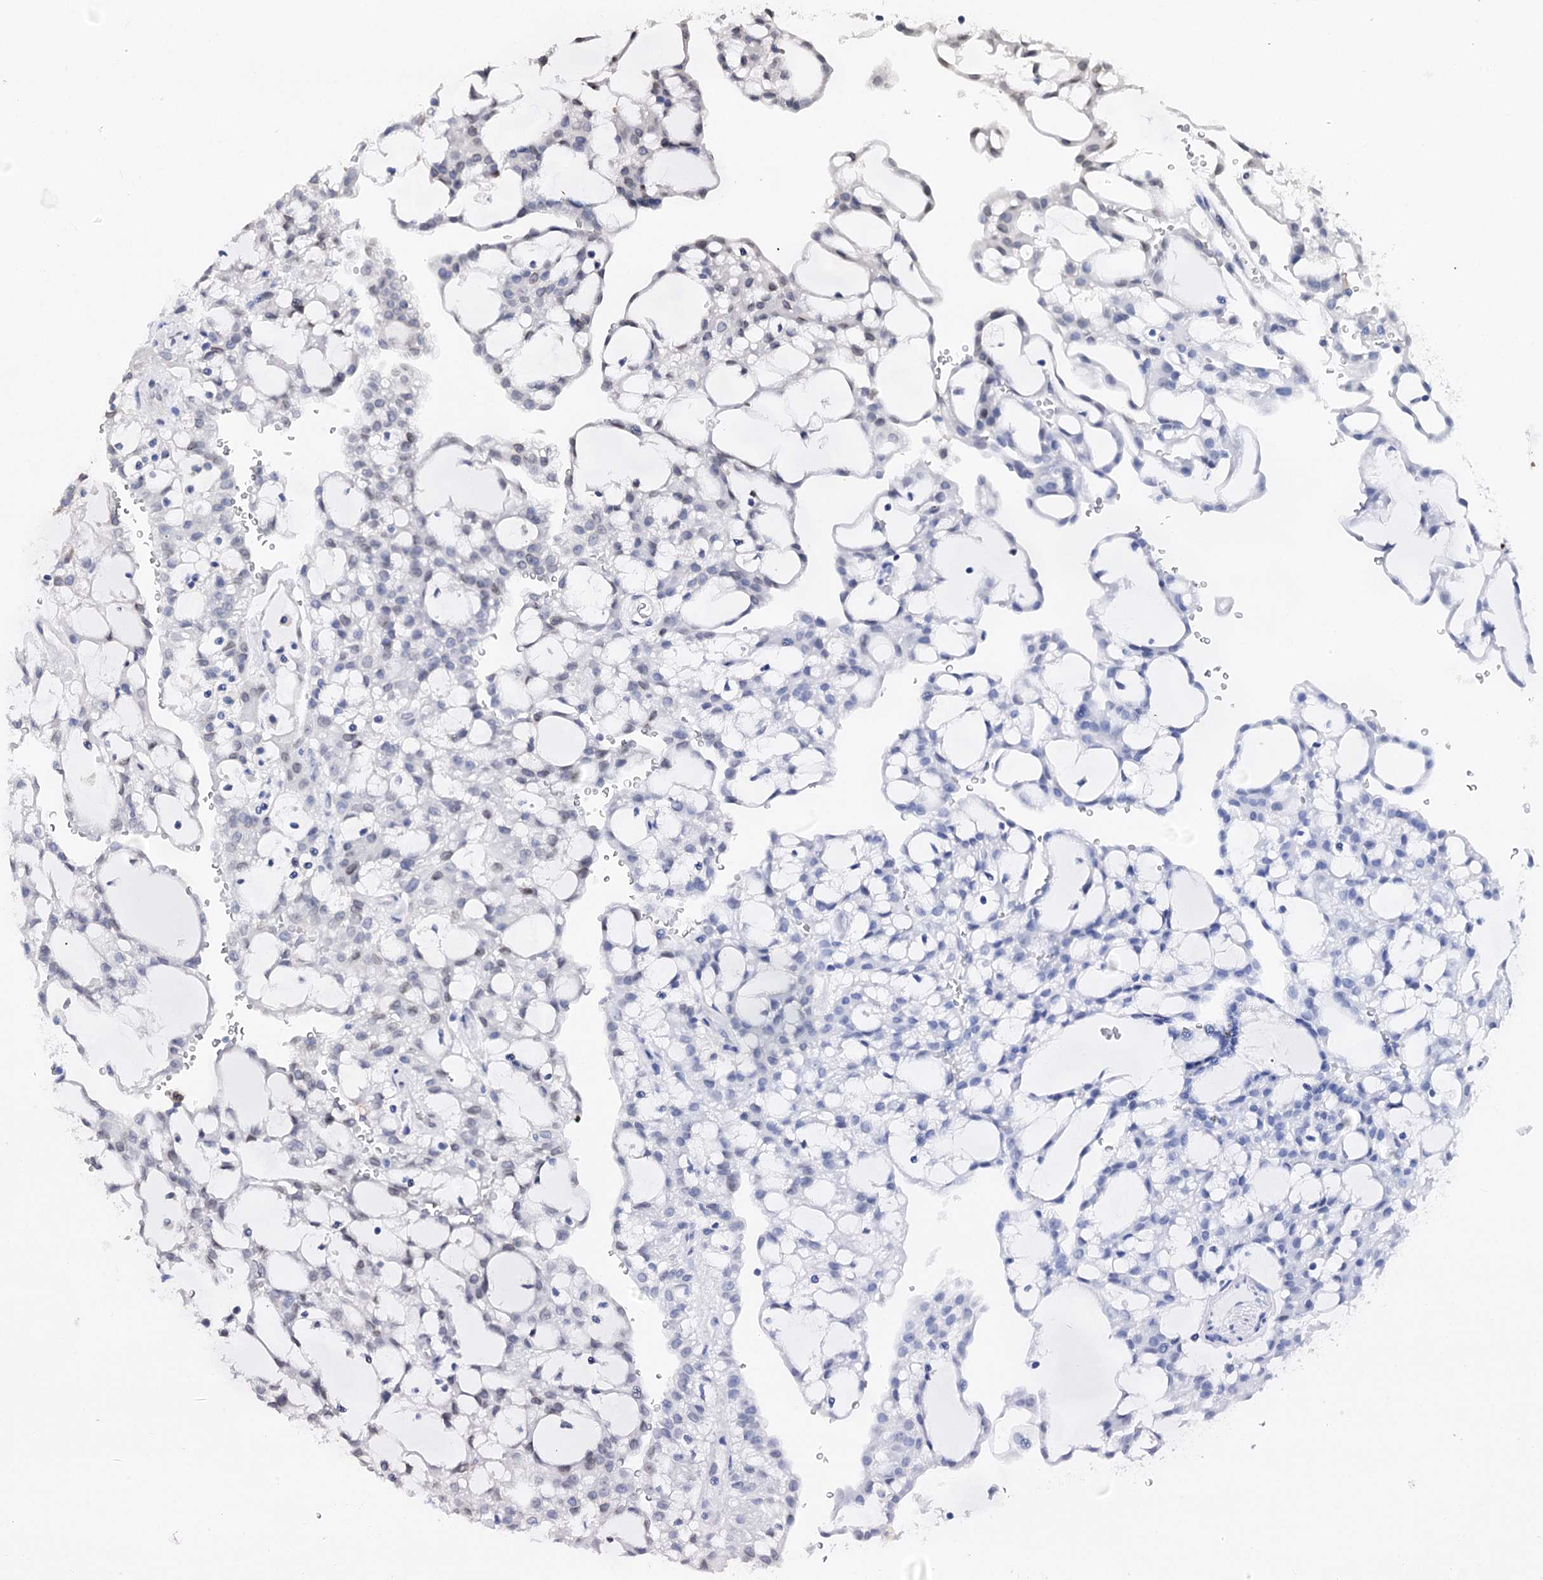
{"staining": {"intensity": "negative", "quantity": "none", "location": "none"}, "tissue": "renal cancer", "cell_type": "Tumor cells", "image_type": "cancer", "snomed": [{"axis": "morphology", "description": "Adenocarcinoma, NOS"}, {"axis": "topography", "description": "Kidney"}], "caption": "Tumor cells show no significant staining in renal cancer (adenocarcinoma).", "gene": "TMEM201", "patient": {"sex": "male", "age": 63}}